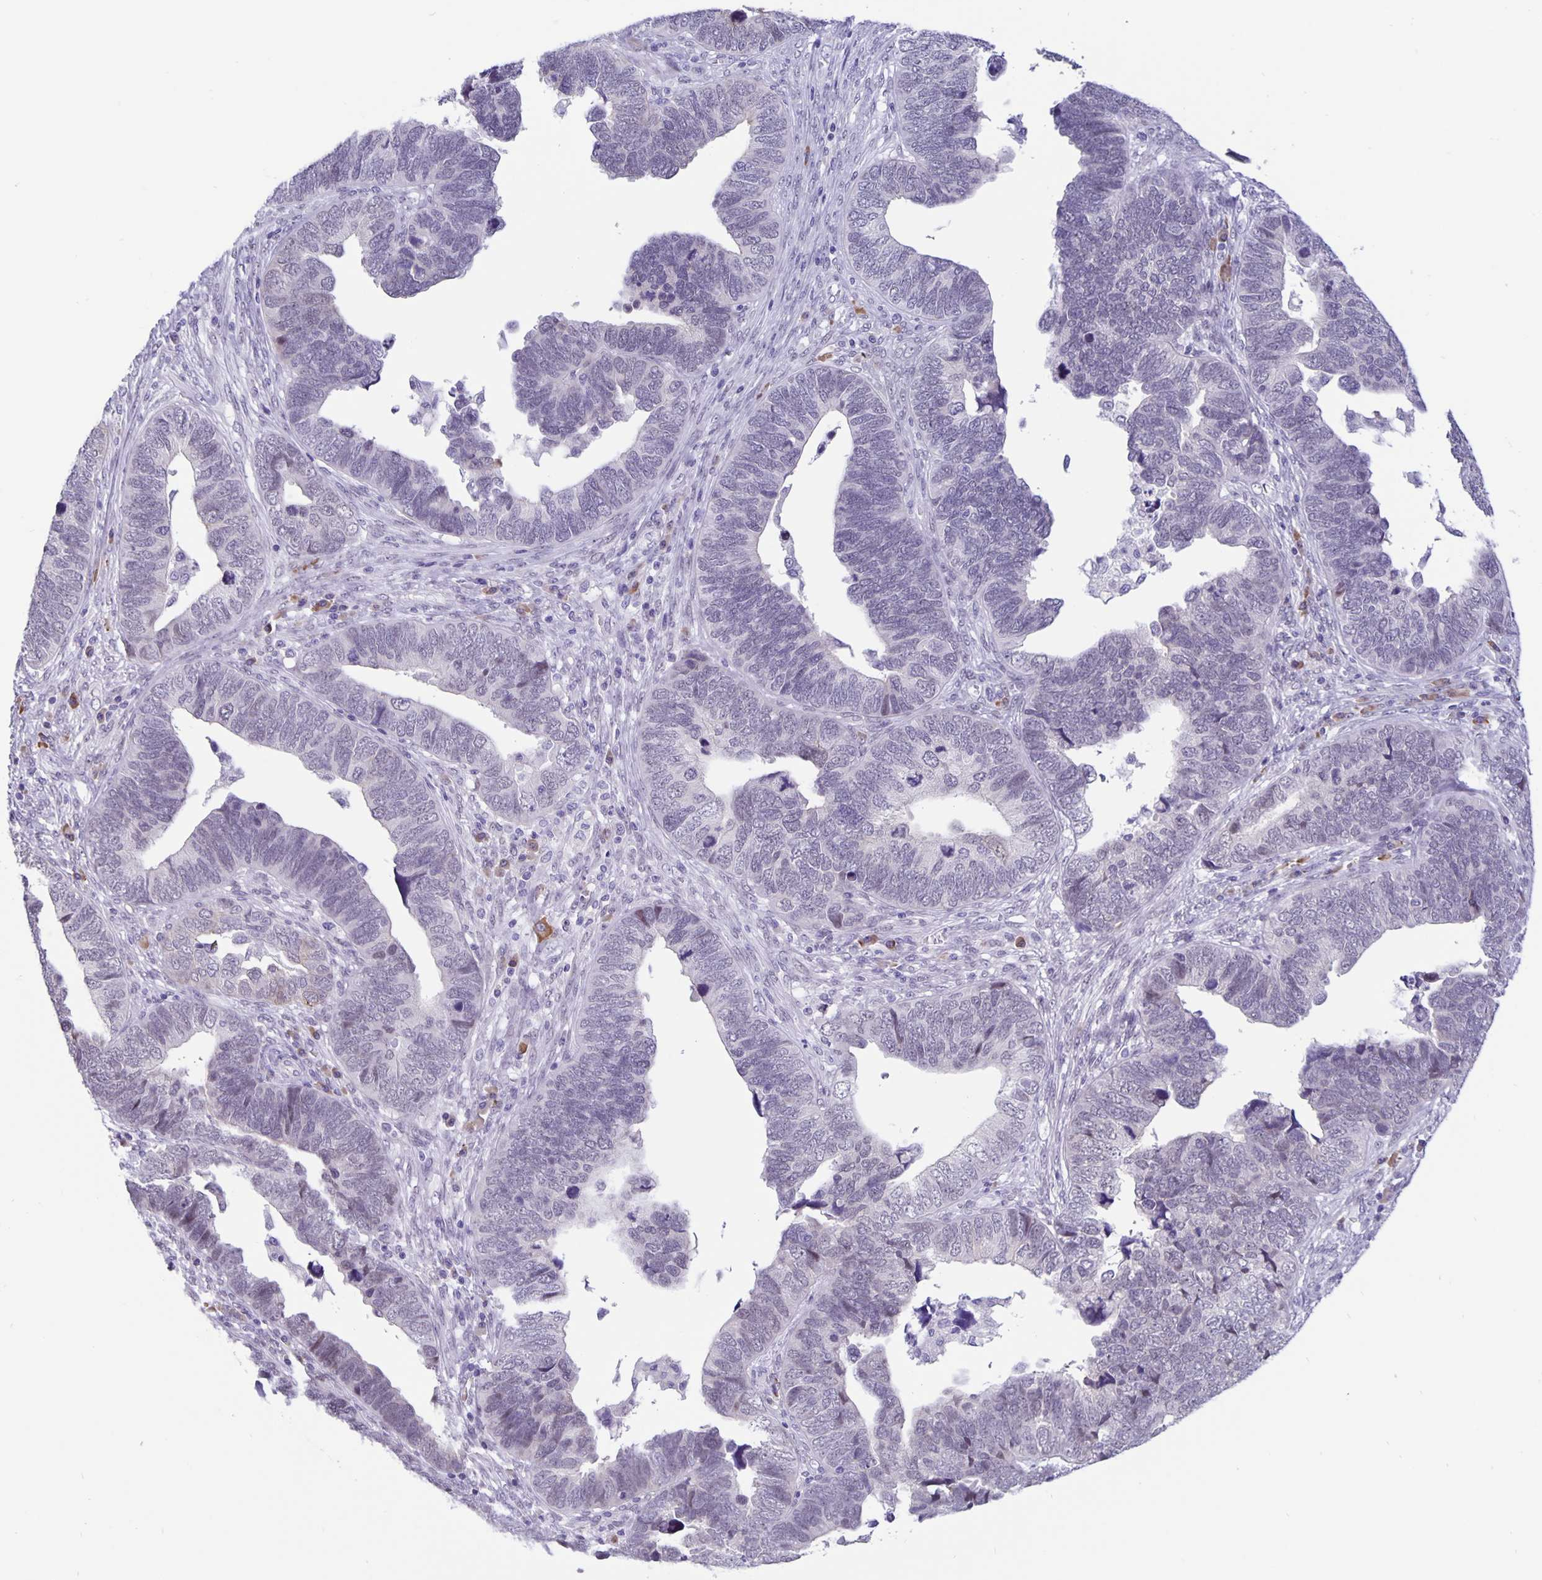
{"staining": {"intensity": "negative", "quantity": "none", "location": "none"}, "tissue": "endometrial cancer", "cell_type": "Tumor cells", "image_type": "cancer", "snomed": [{"axis": "morphology", "description": "Adenocarcinoma, NOS"}, {"axis": "topography", "description": "Endometrium"}], "caption": "Immunohistochemical staining of endometrial cancer (adenocarcinoma) displays no significant expression in tumor cells.", "gene": "ERMN", "patient": {"sex": "female", "age": 79}}